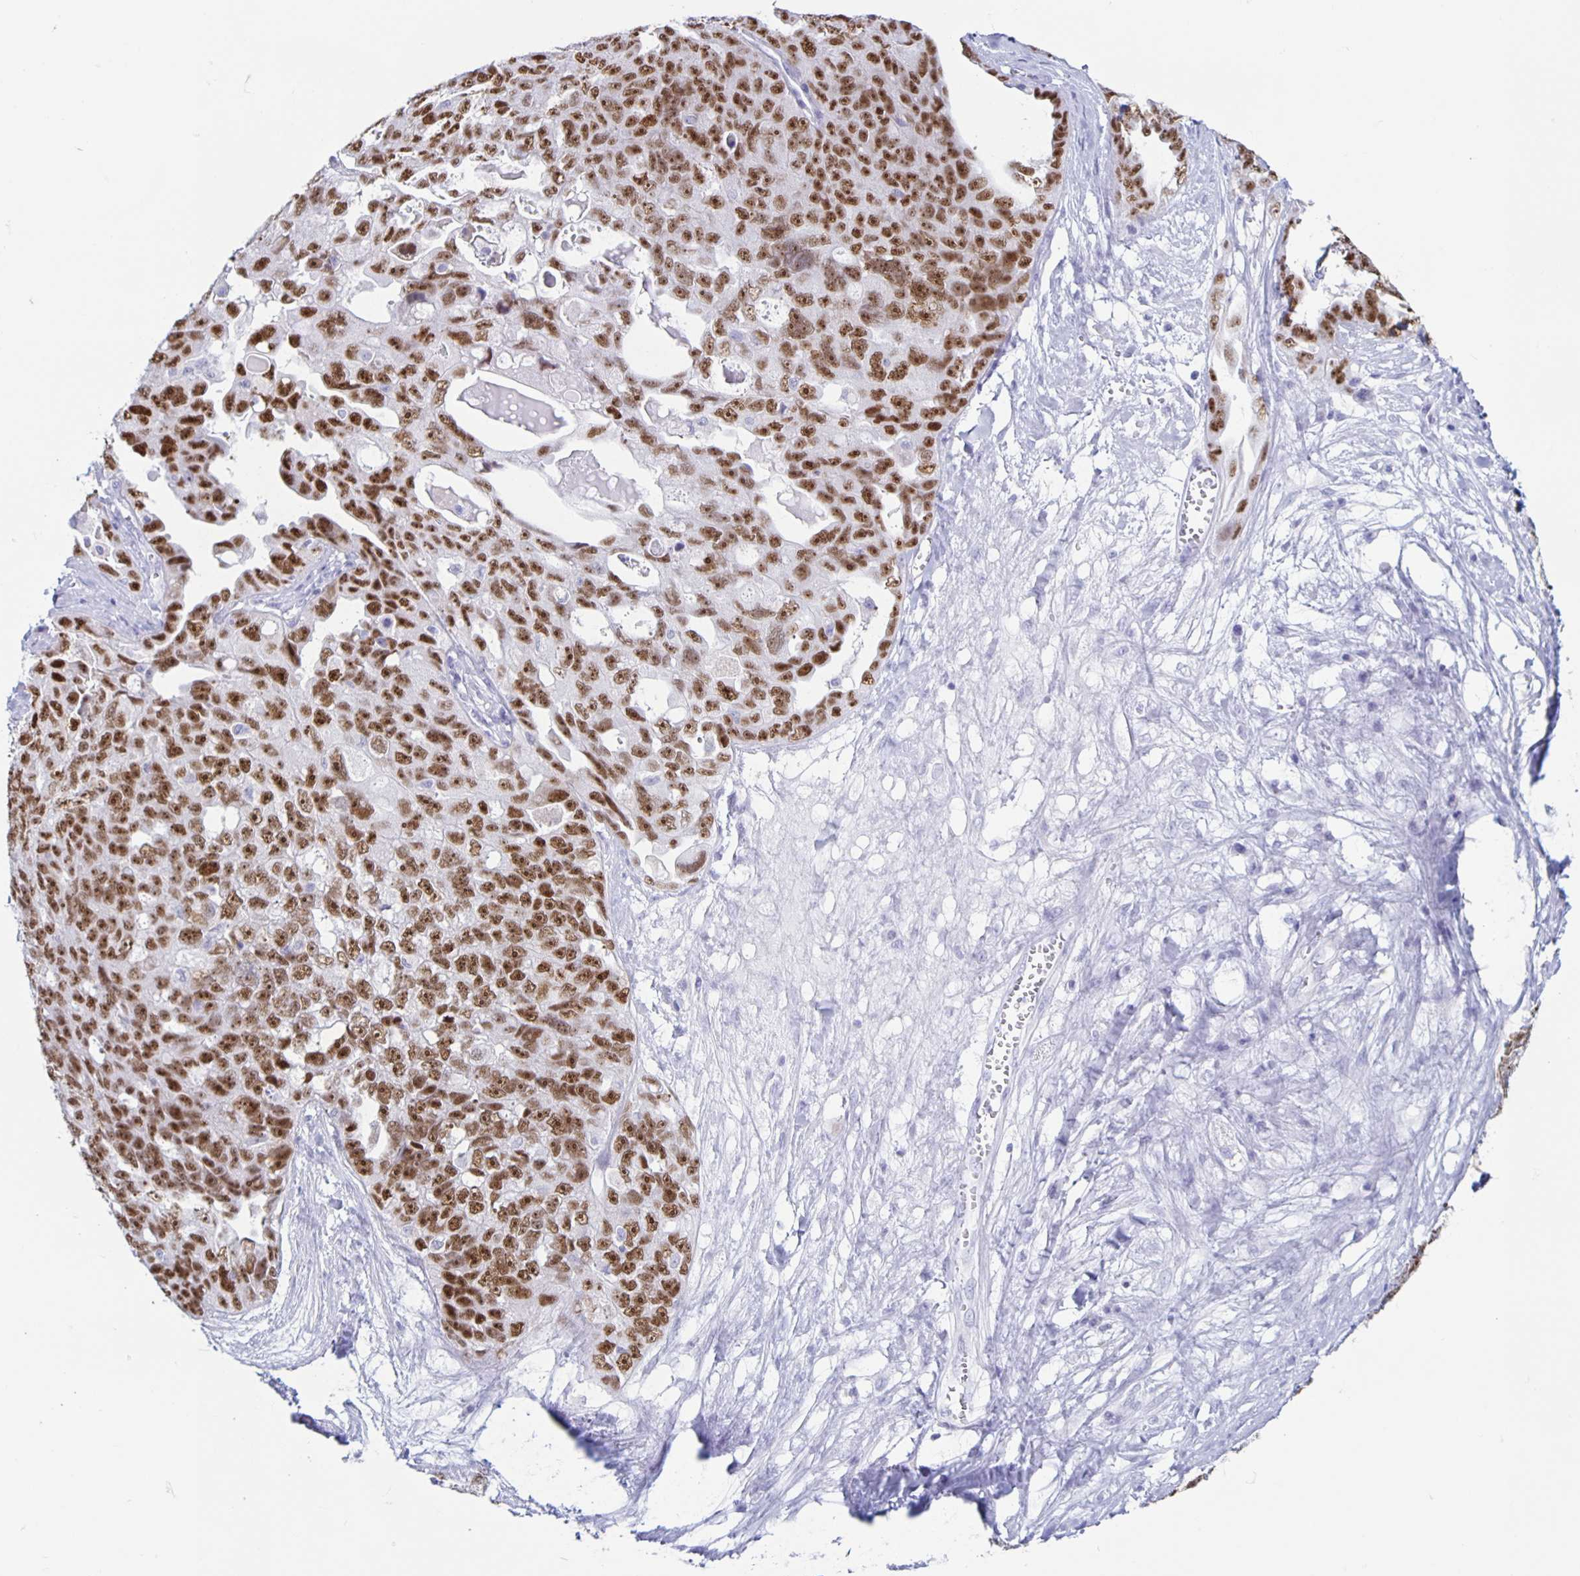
{"staining": {"intensity": "moderate", "quantity": ">75%", "location": "nuclear"}, "tissue": "ovarian cancer", "cell_type": "Tumor cells", "image_type": "cancer", "snomed": [{"axis": "morphology", "description": "Carcinoma, endometroid"}, {"axis": "topography", "description": "Ovary"}], "caption": "Immunohistochemistry staining of ovarian cancer, which shows medium levels of moderate nuclear staining in approximately >75% of tumor cells indicating moderate nuclear protein staining. The staining was performed using DAB (brown) for protein detection and nuclei were counterstained in hematoxylin (blue).", "gene": "CT45A5", "patient": {"sex": "female", "age": 70}}